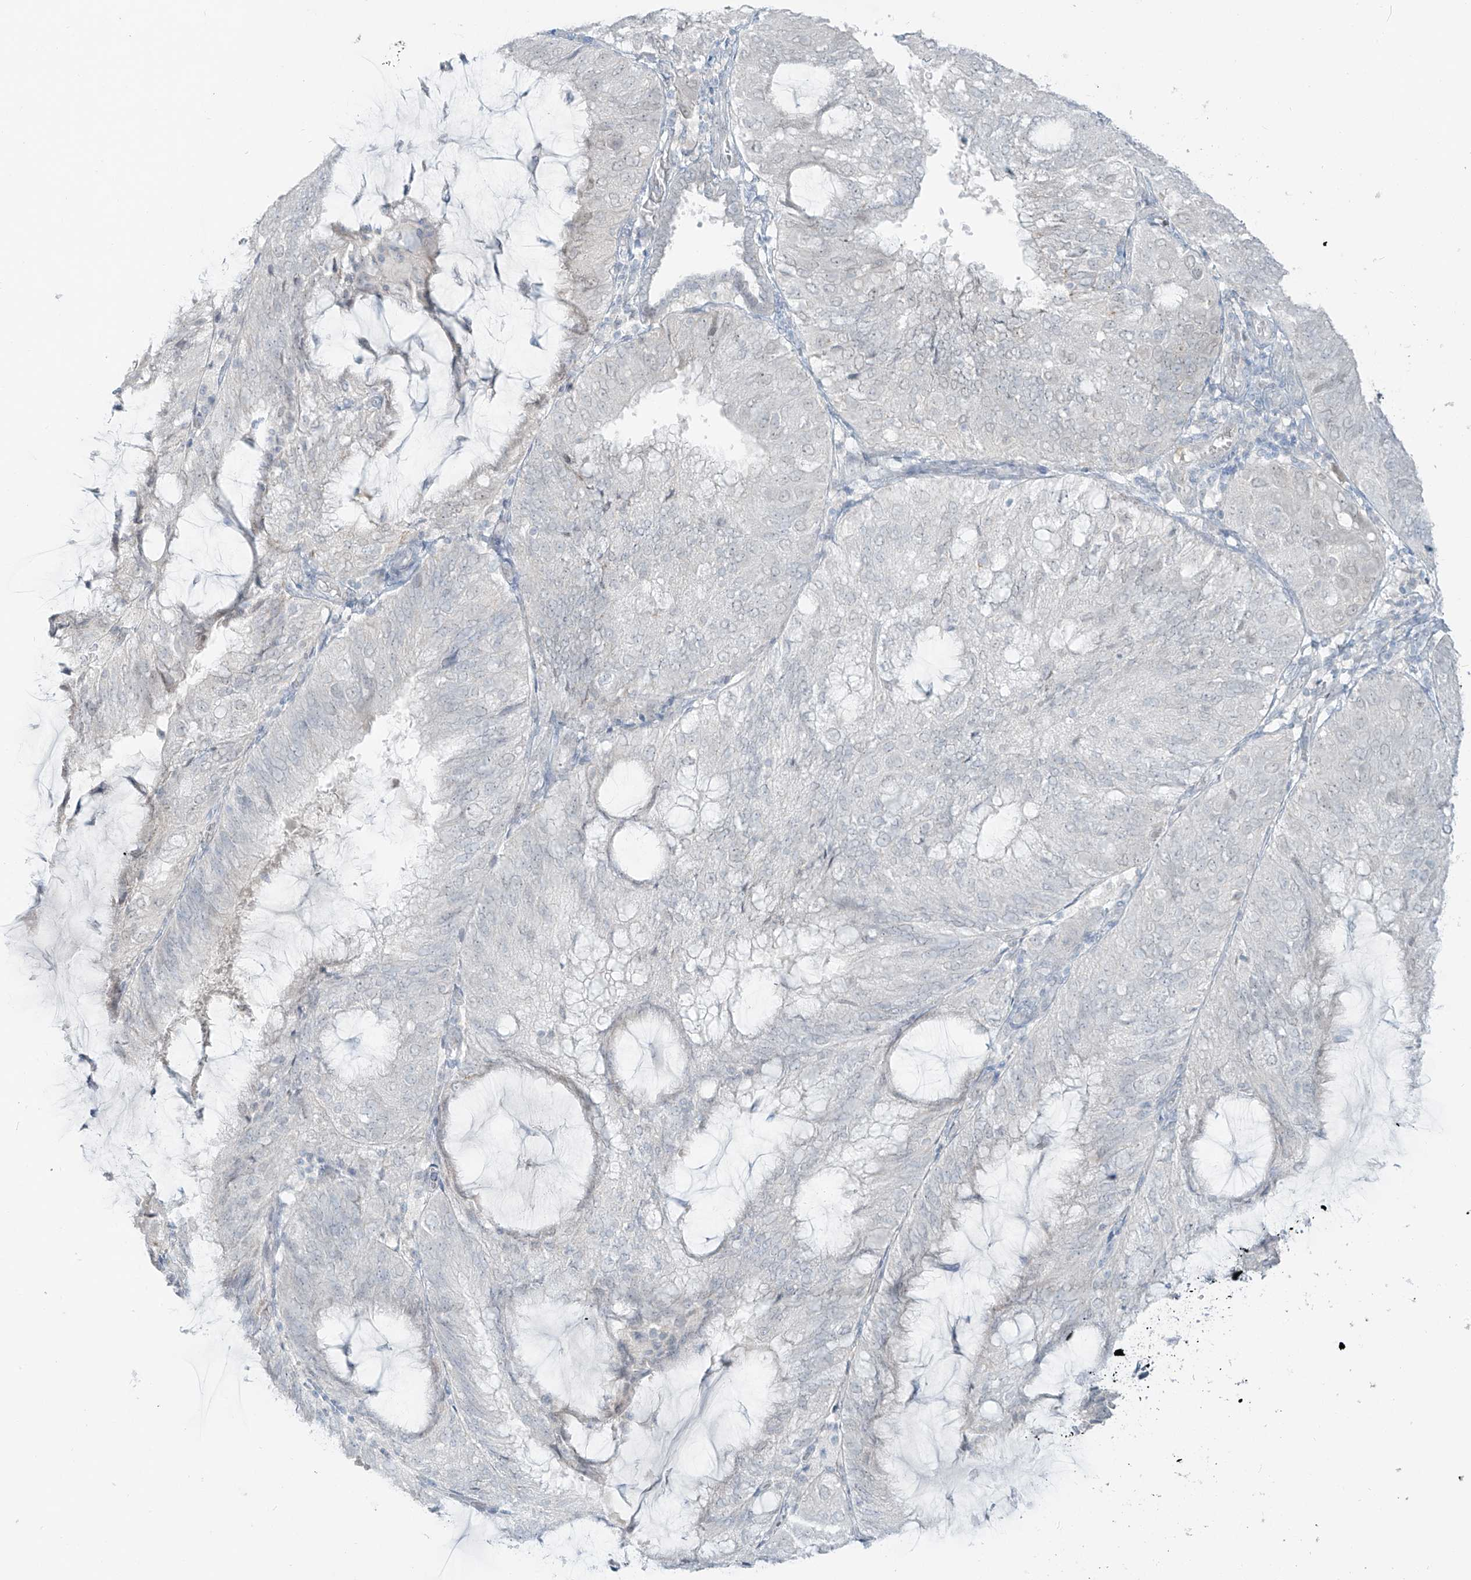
{"staining": {"intensity": "negative", "quantity": "none", "location": "none"}, "tissue": "endometrial cancer", "cell_type": "Tumor cells", "image_type": "cancer", "snomed": [{"axis": "morphology", "description": "Adenocarcinoma, NOS"}, {"axis": "topography", "description": "Endometrium"}], "caption": "High magnification brightfield microscopy of endometrial cancer (adenocarcinoma) stained with DAB (brown) and counterstained with hematoxylin (blue): tumor cells show no significant expression. Brightfield microscopy of immunohistochemistry (IHC) stained with DAB (3,3'-diaminobenzidine) (brown) and hematoxylin (blue), captured at high magnification.", "gene": "PRDM6", "patient": {"sex": "female", "age": 81}}